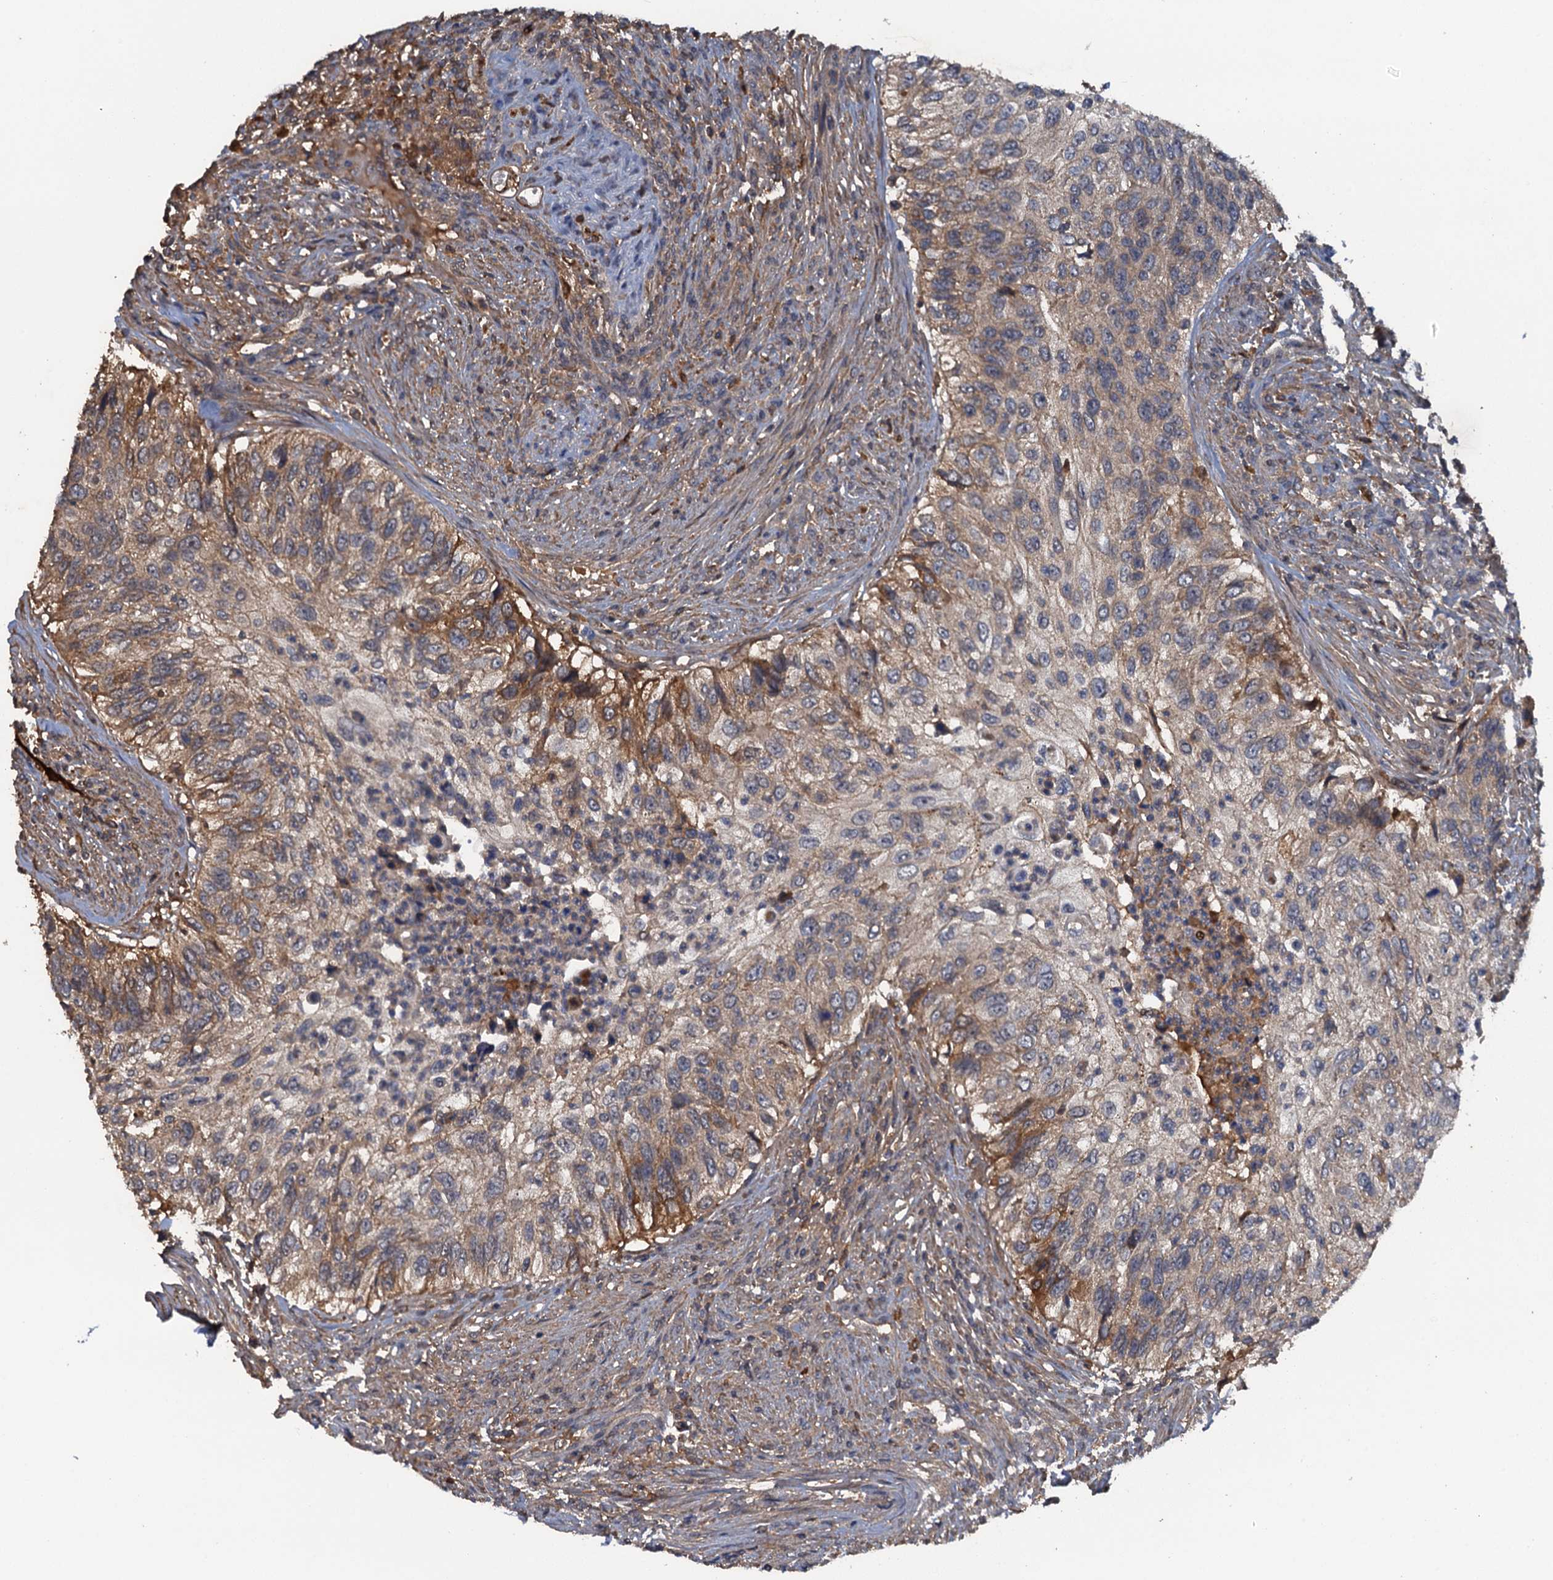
{"staining": {"intensity": "moderate", "quantity": "25%-75%", "location": "cytoplasmic/membranous"}, "tissue": "urothelial cancer", "cell_type": "Tumor cells", "image_type": "cancer", "snomed": [{"axis": "morphology", "description": "Urothelial carcinoma, High grade"}, {"axis": "topography", "description": "Urinary bladder"}], "caption": "Protein expression analysis of human urothelial cancer reveals moderate cytoplasmic/membranous positivity in approximately 25%-75% of tumor cells. Immunohistochemistry (ihc) stains the protein of interest in brown and the nuclei are stained blue.", "gene": "HAPLN3", "patient": {"sex": "female", "age": 60}}